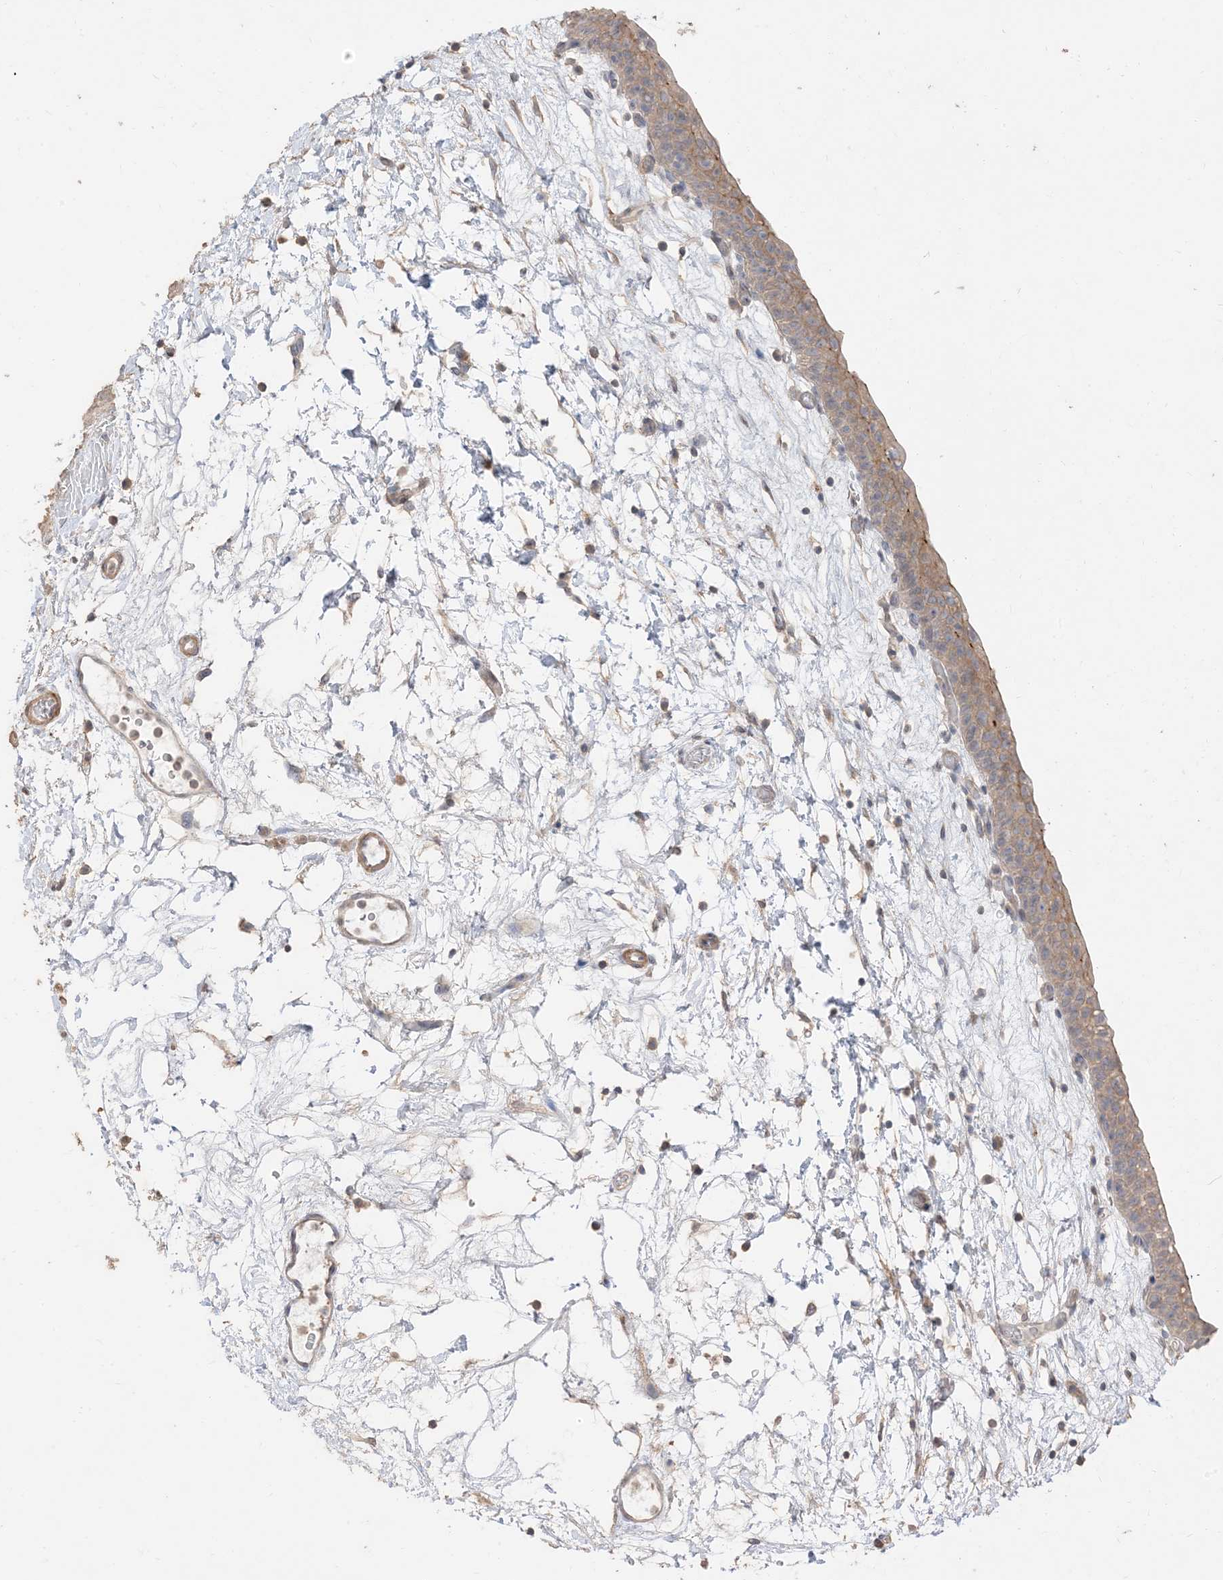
{"staining": {"intensity": "moderate", "quantity": "<25%", "location": "cytoplasmic/membranous"}, "tissue": "urinary bladder", "cell_type": "Urothelial cells", "image_type": "normal", "snomed": [{"axis": "morphology", "description": "Normal tissue, NOS"}, {"axis": "topography", "description": "Urinary bladder"}], "caption": "This photomicrograph reveals immunohistochemistry staining of unremarkable urinary bladder, with low moderate cytoplasmic/membranous positivity in approximately <25% of urothelial cells.", "gene": "RNF175", "patient": {"sex": "male", "age": 83}}